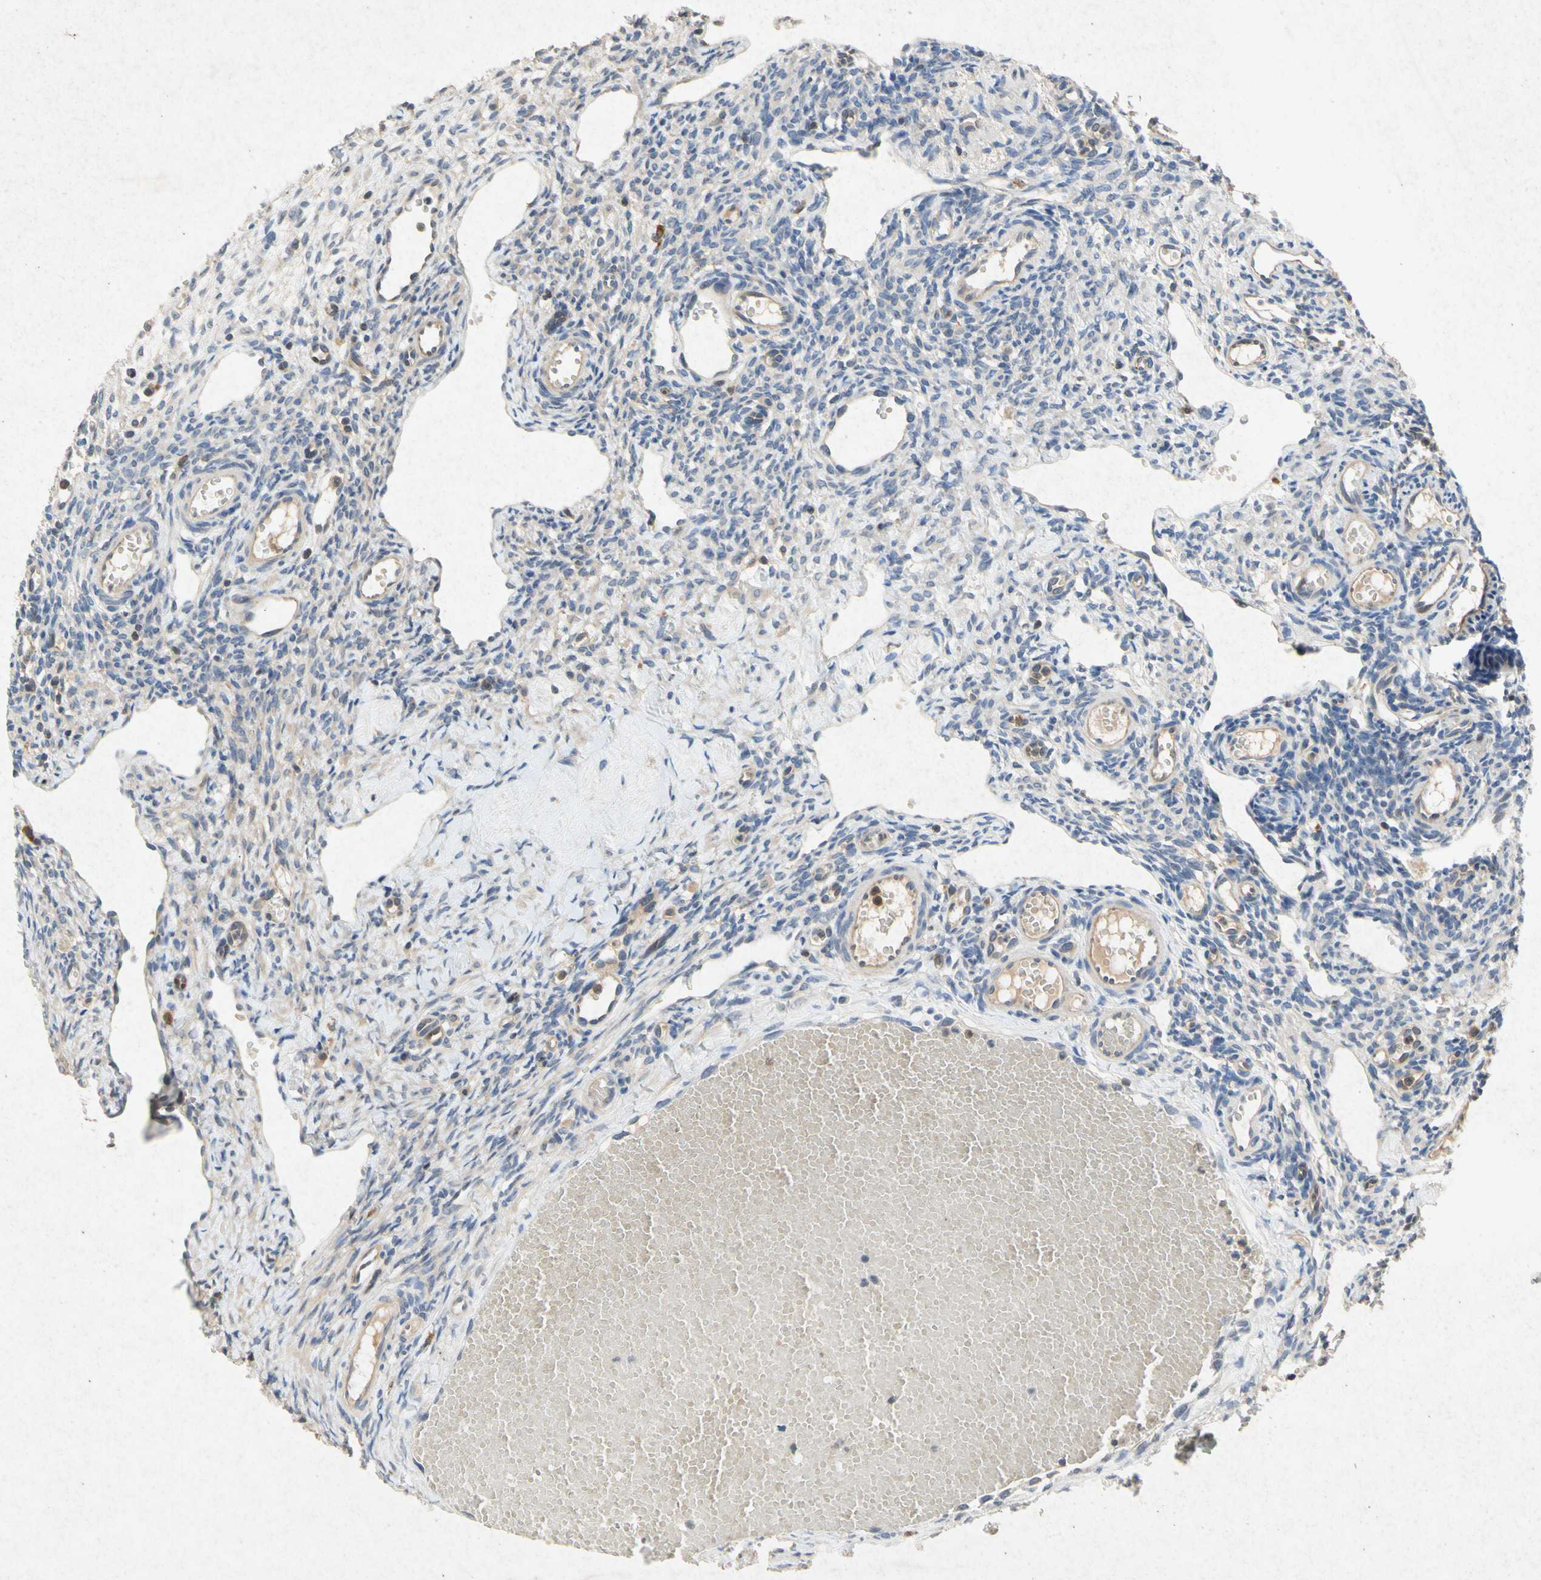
{"staining": {"intensity": "weak", "quantity": "<25%", "location": "cytoplasmic/membranous"}, "tissue": "ovary", "cell_type": "Ovarian stroma cells", "image_type": "normal", "snomed": [{"axis": "morphology", "description": "Normal tissue, NOS"}, {"axis": "topography", "description": "Ovary"}], "caption": "Image shows no significant protein expression in ovarian stroma cells of normal ovary.", "gene": "RPS6KA1", "patient": {"sex": "female", "age": 33}}